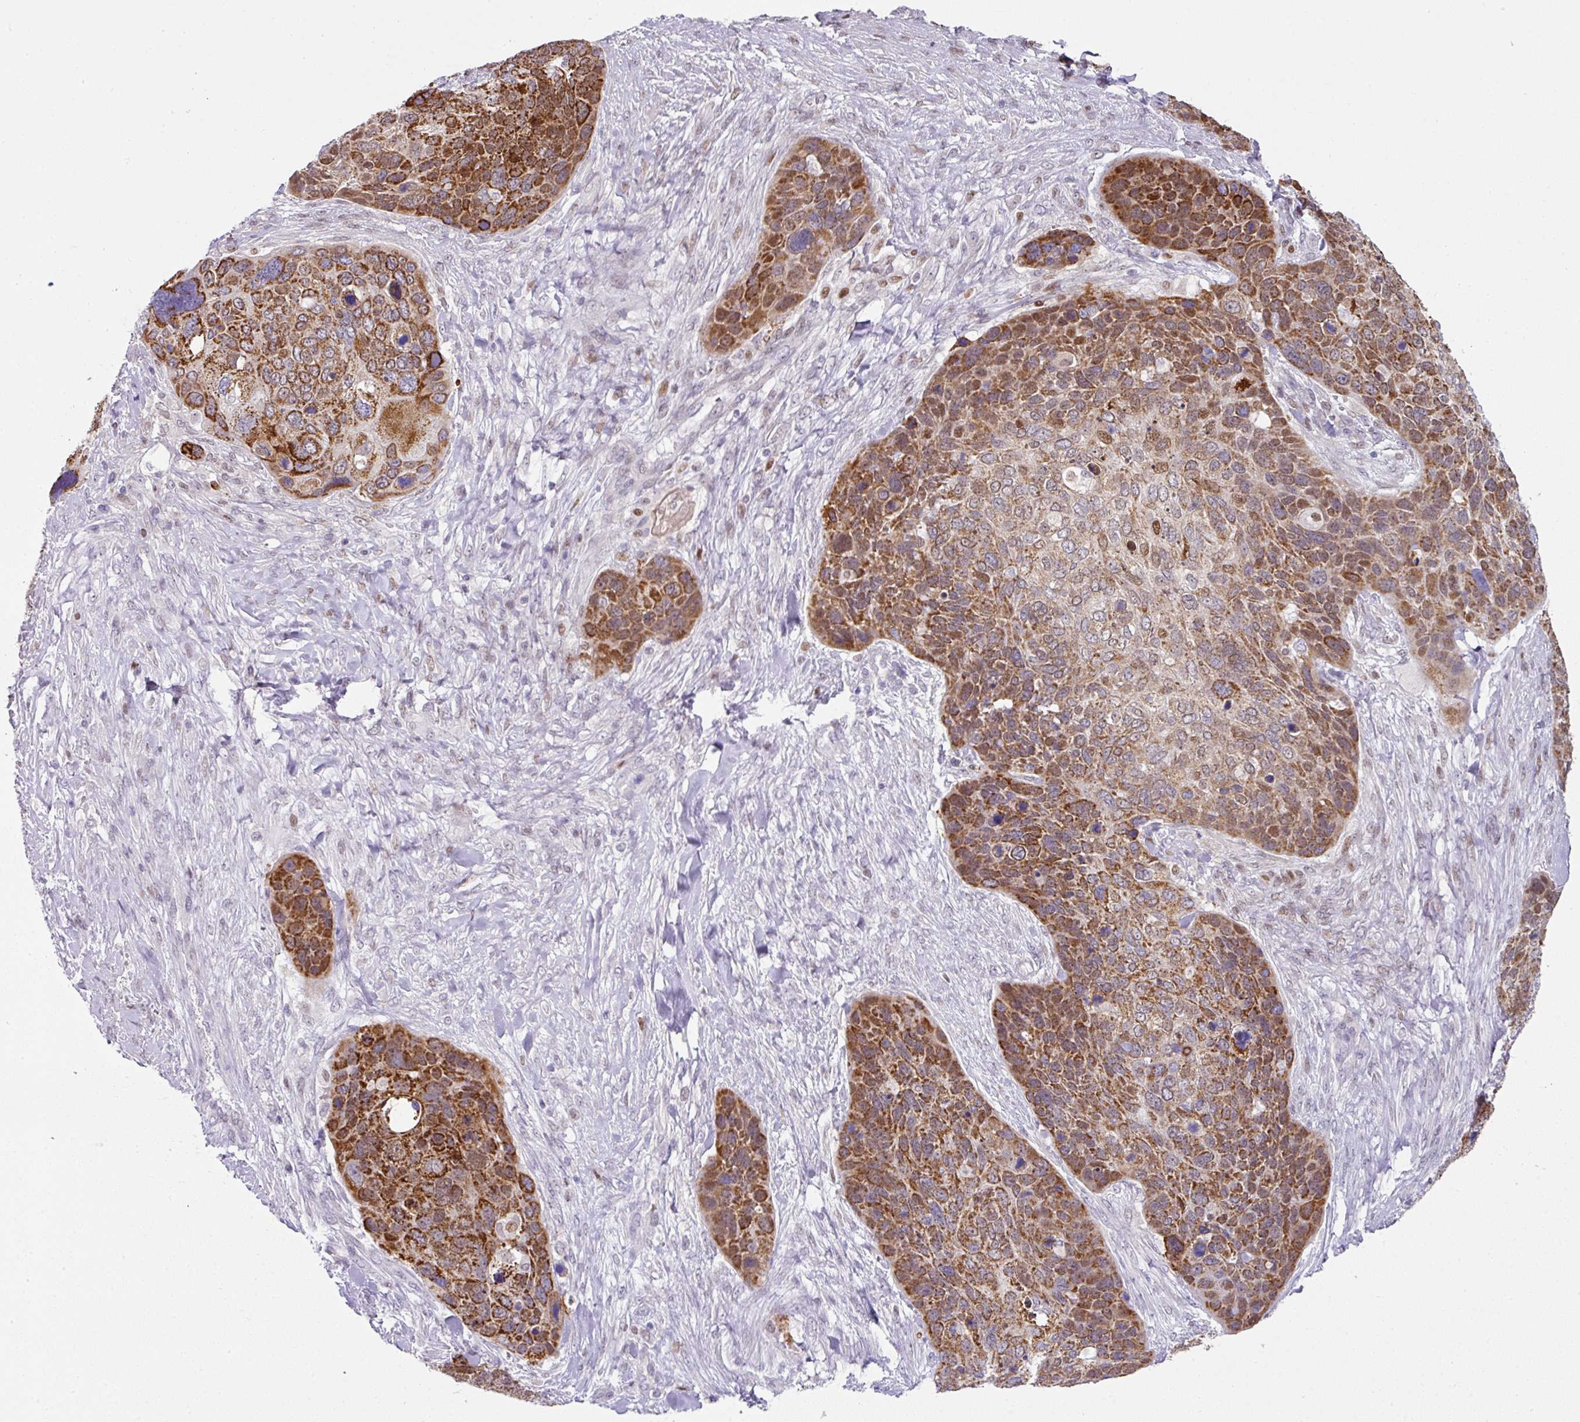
{"staining": {"intensity": "strong", "quantity": ">75%", "location": "cytoplasmic/membranous"}, "tissue": "skin cancer", "cell_type": "Tumor cells", "image_type": "cancer", "snomed": [{"axis": "morphology", "description": "Basal cell carcinoma"}, {"axis": "topography", "description": "Skin"}], "caption": "Protein expression by immunohistochemistry demonstrates strong cytoplasmic/membranous staining in about >75% of tumor cells in basal cell carcinoma (skin).", "gene": "ANKRD18A", "patient": {"sex": "female", "age": 74}}